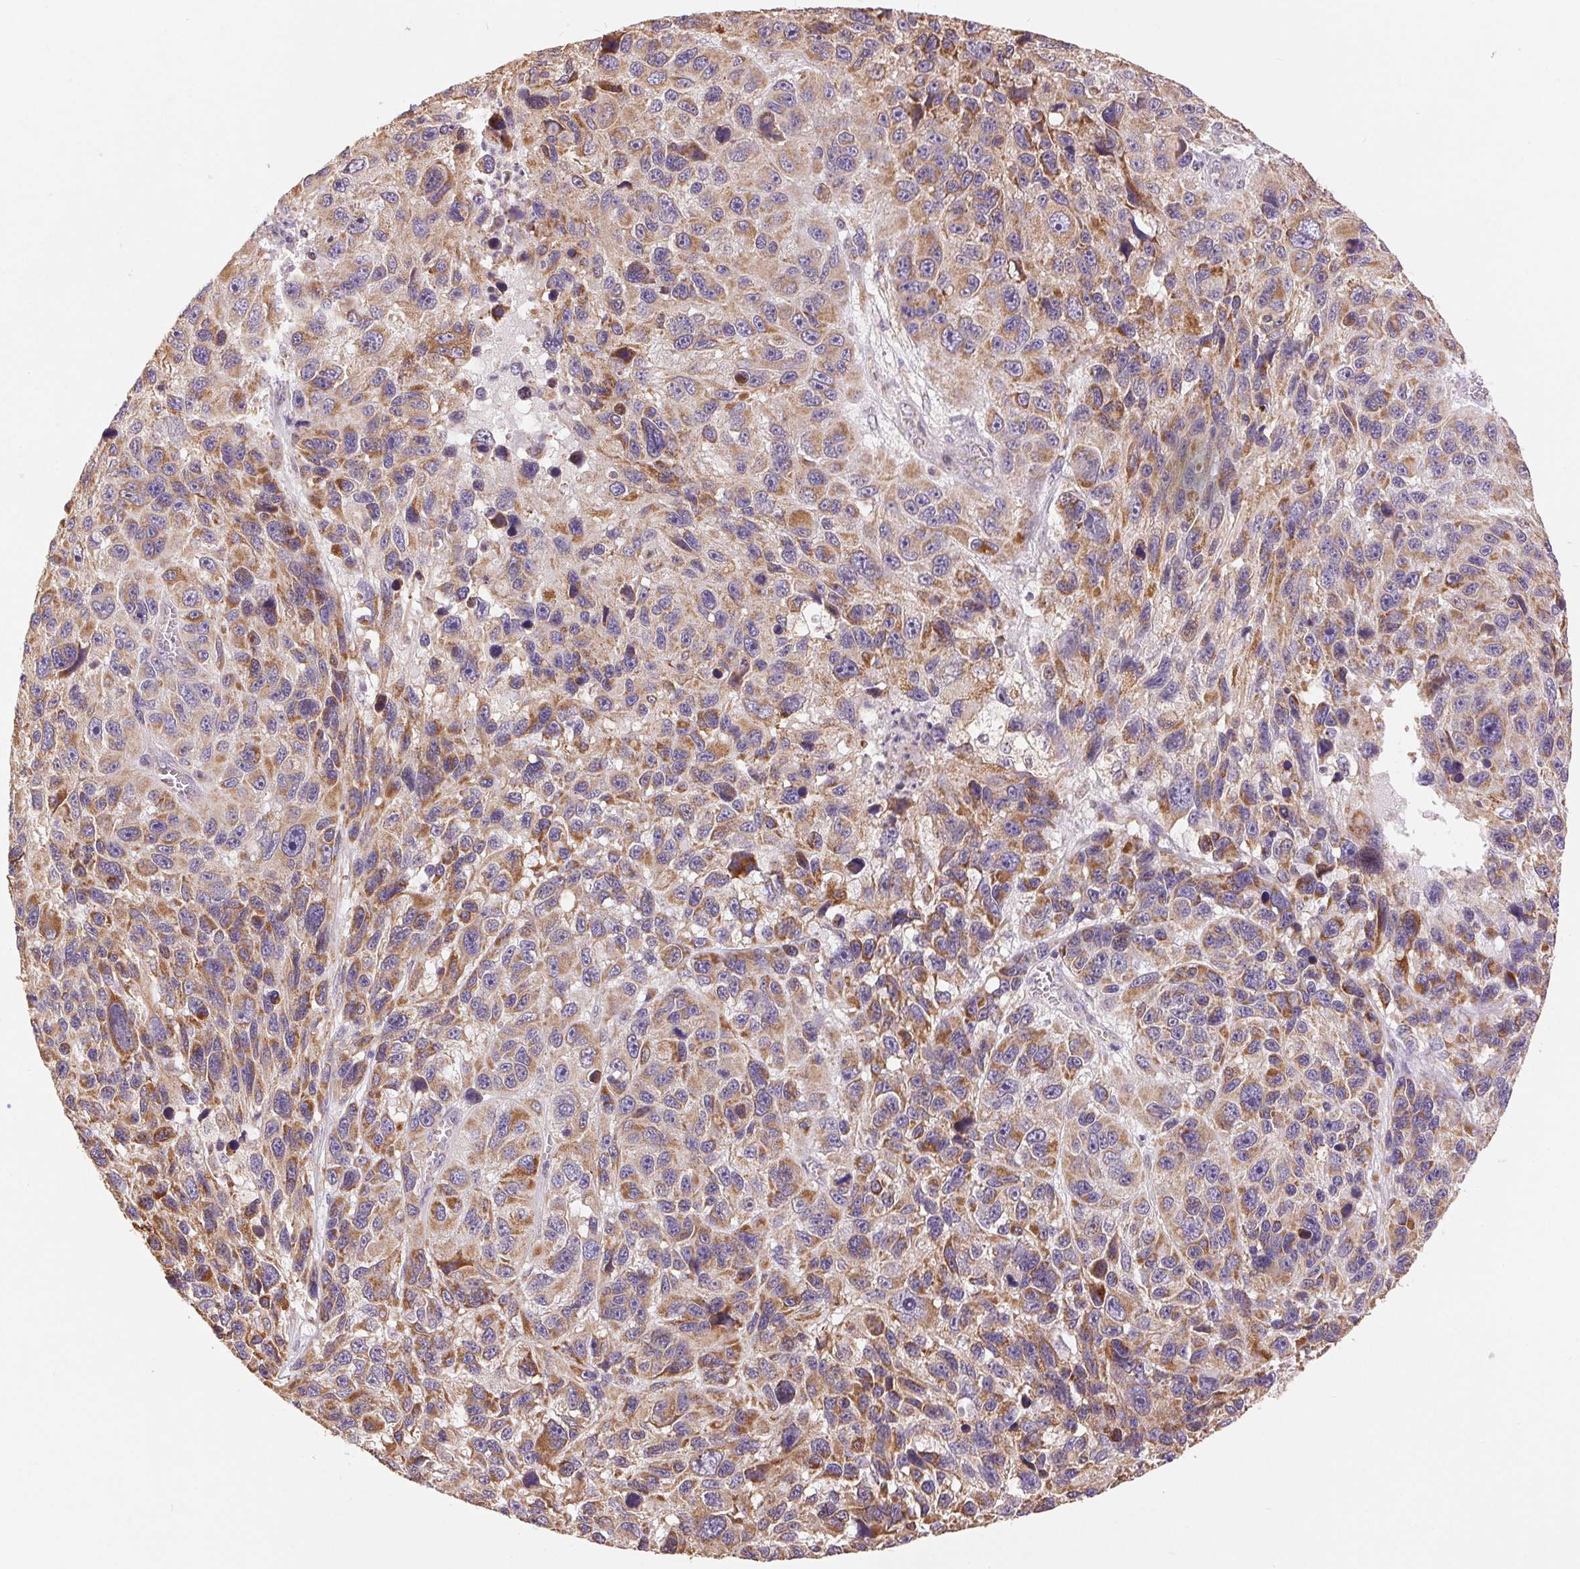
{"staining": {"intensity": "moderate", "quantity": ">75%", "location": "cytoplasmic/membranous"}, "tissue": "melanoma", "cell_type": "Tumor cells", "image_type": "cancer", "snomed": [{"axis": "morphology", "description": "Malignant melanoma, NOS"}, {"axis": "topography", "description": "Skin"}], "caption": "A photomicrograph of human melanoma stained for a protein shows moderate cytoplasmic/membranous brown staining in tumor cells.", "gene": "DGUOK", "patient": {"sex": "male", "age": 53}}